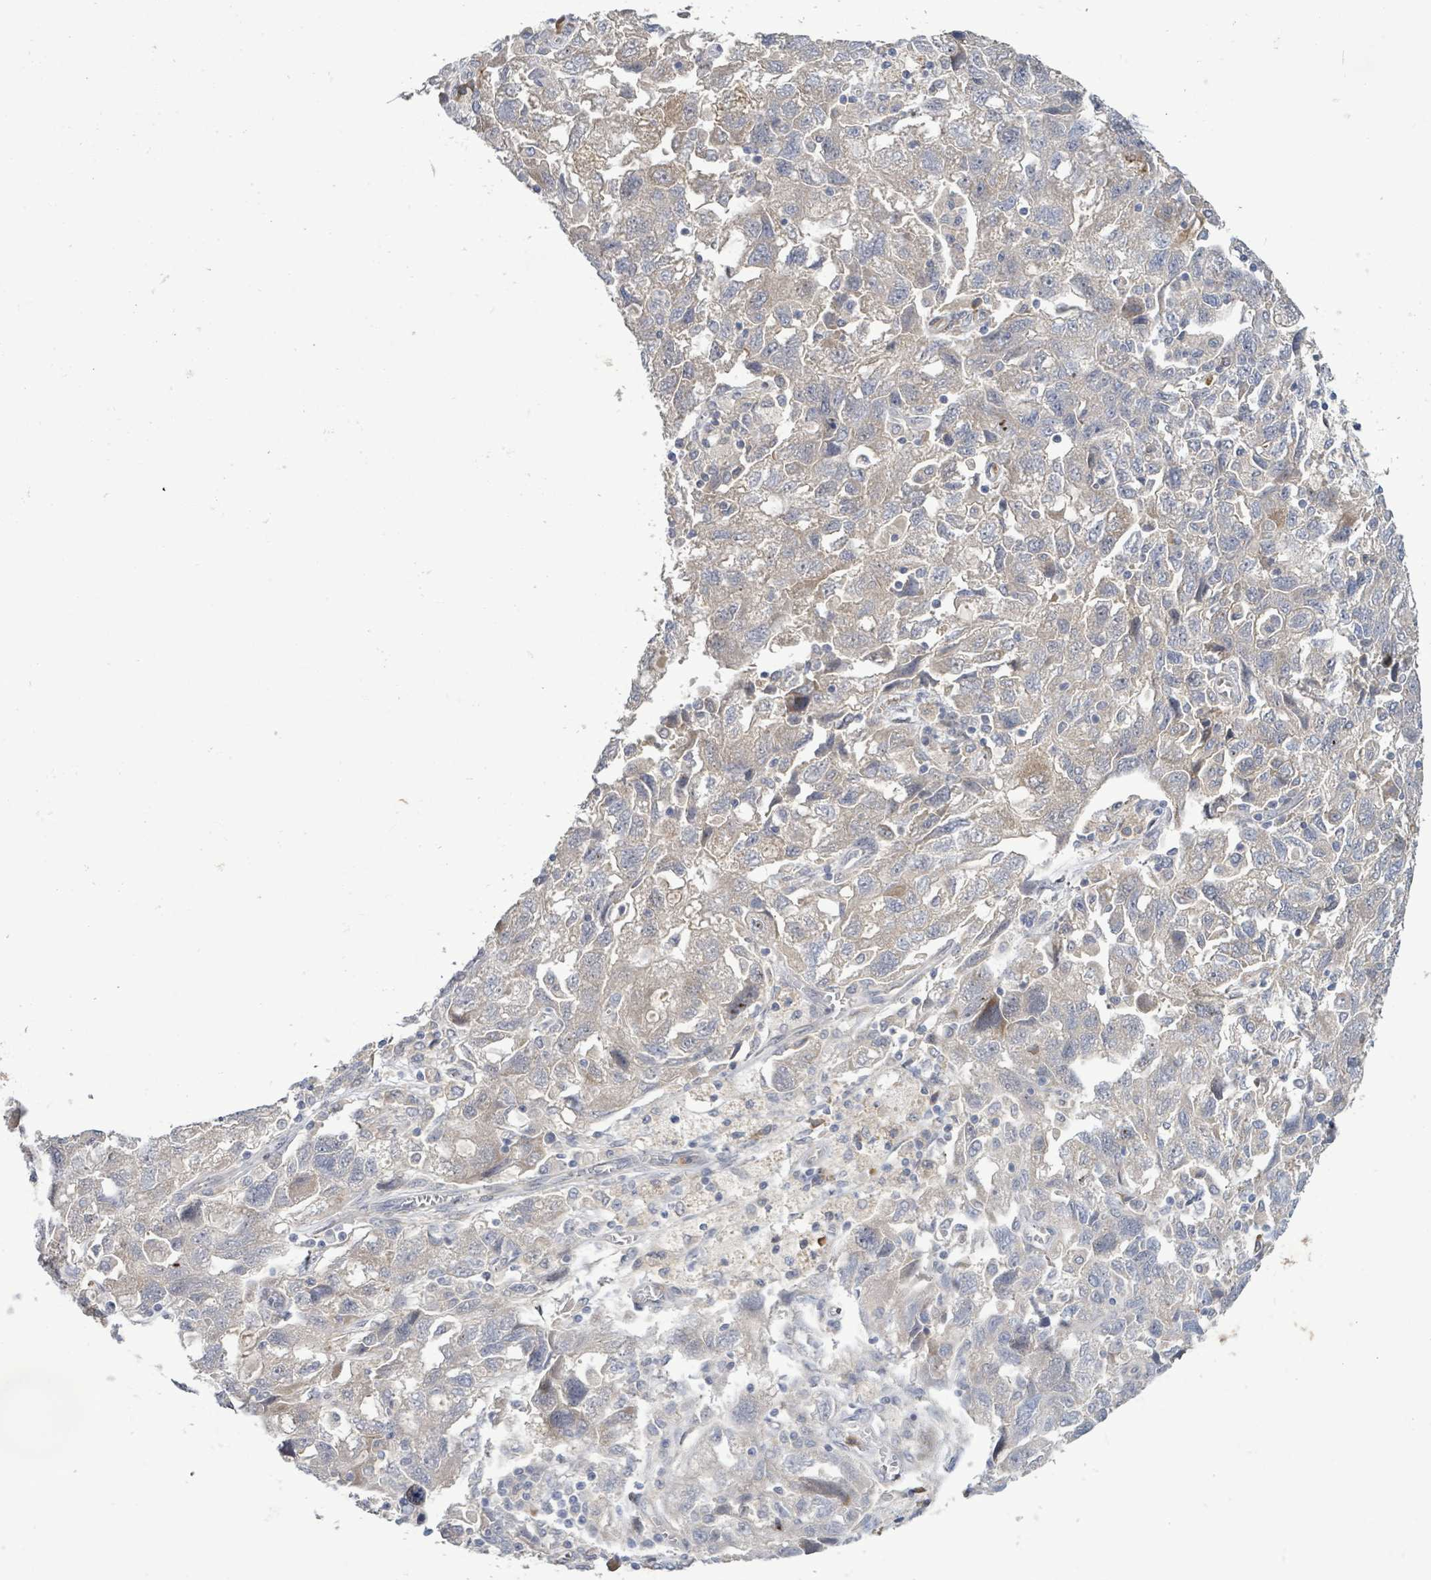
{"staining": {"intensity": "negative", "quantity": "none", "location": "none"}, "tissue": "ovarian cancer", "cell_type": "Tumor cells", "image_type": "cancer", "snomed": [{"axis": "morphology", "description": "Carcinoma, NOS"}, {"axis": "morphology", "description": "Cystadenocarcinoma, serous, NOS"}, {"axis": "topography", "description": "Ovary"}], "caption": "The histopathology image shows no staining of tumor cells in carcinoma (ovarian).", "gene": "SLIT3", "patient": {"sex": "female", "age": 69}}